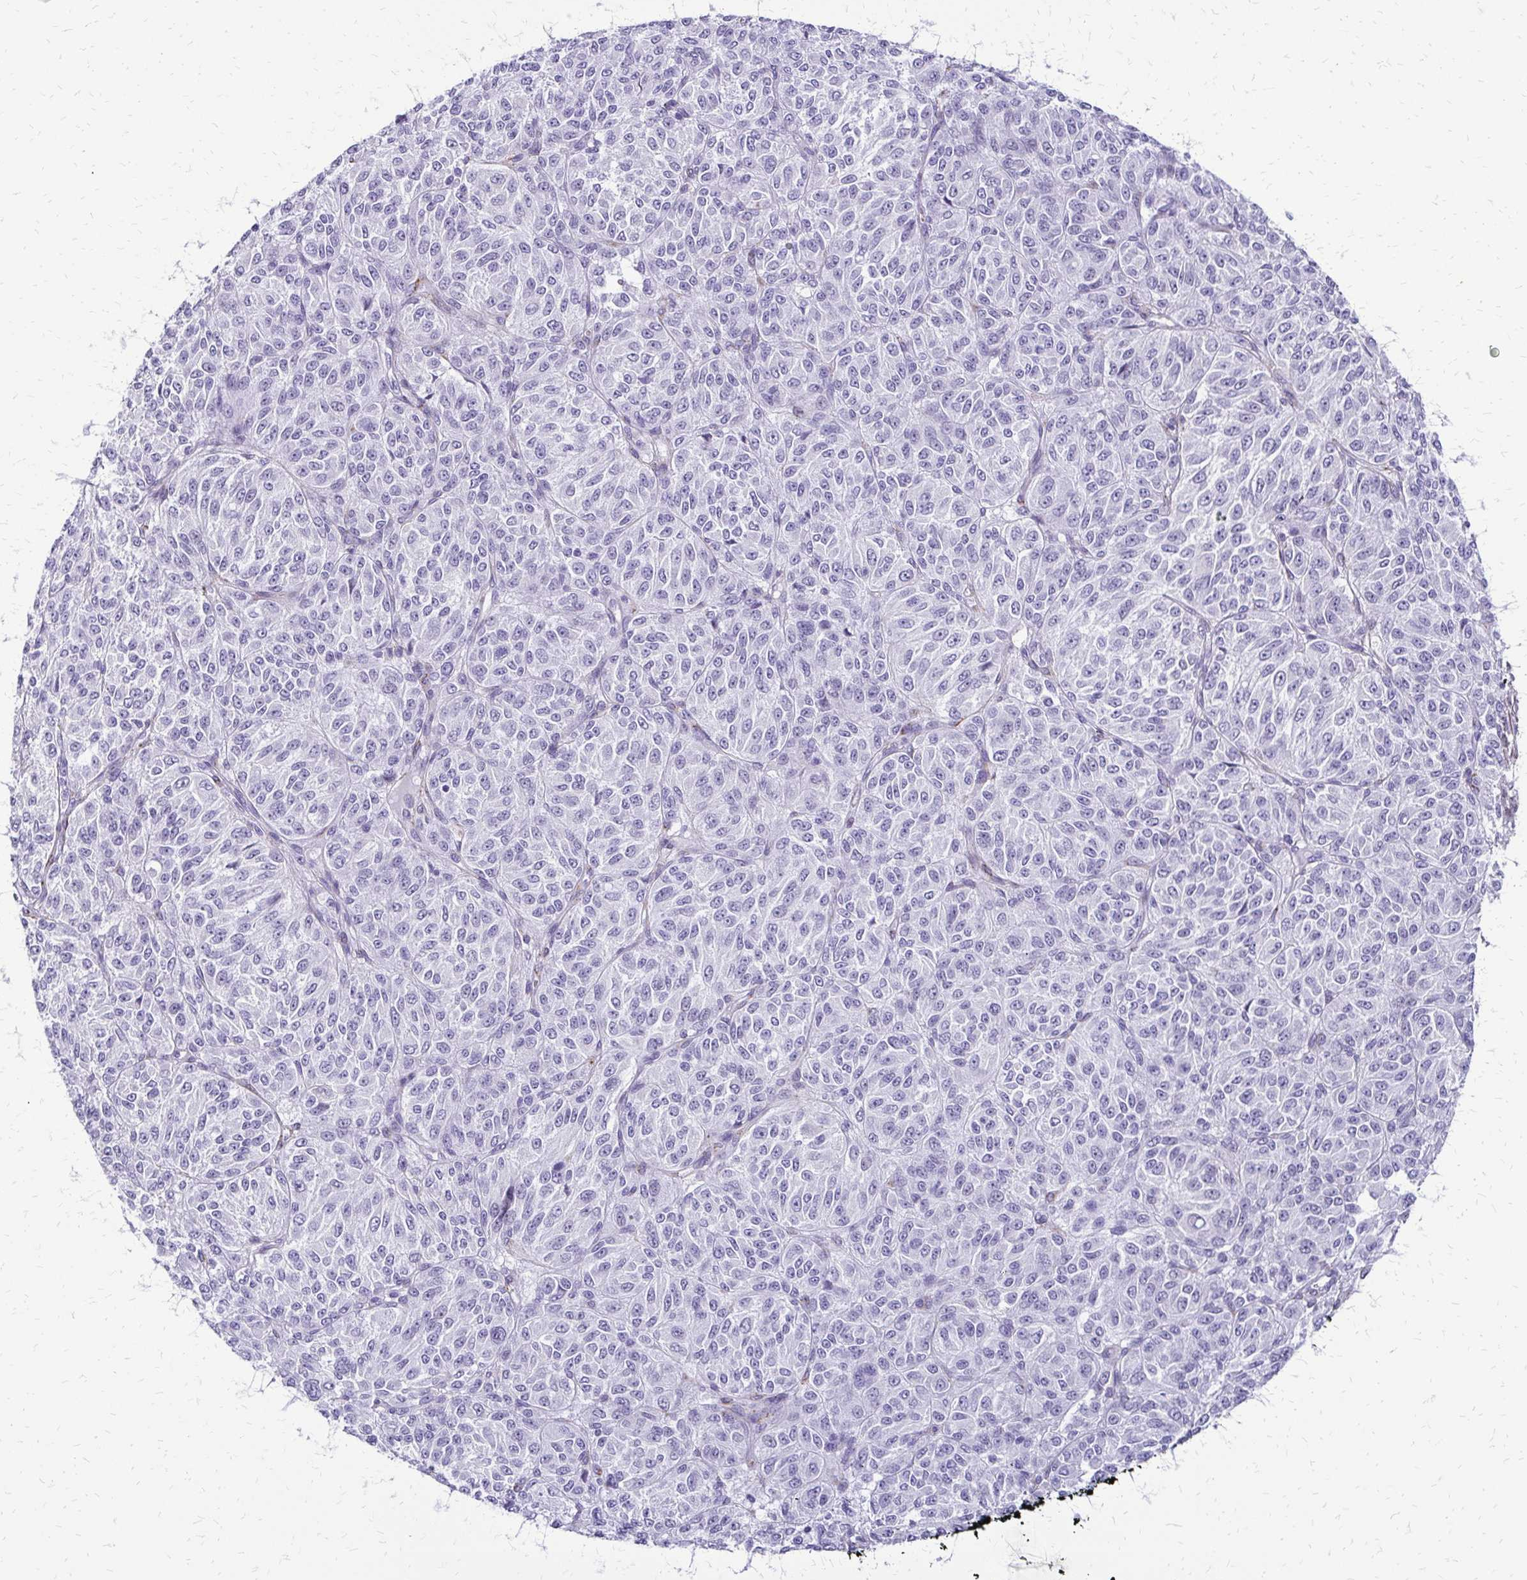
{"staining": {"intensity": "negative", "quantity": "none", "location": "none"}, "tissue": "melanoma", "cell_type": "Tumor cells", "image_type": "cancer", "snomed": [{"axis": "morphology", "description": "Malignant melanoma, Metastatic site"}, {"axis": "topography", "description": "Brain"}], "caption": "This is an IHC image of human melanoma. There is no staining in tumor cells.", "gene": "FAM162B", "patient": {"sex": "female", "age": 56}}